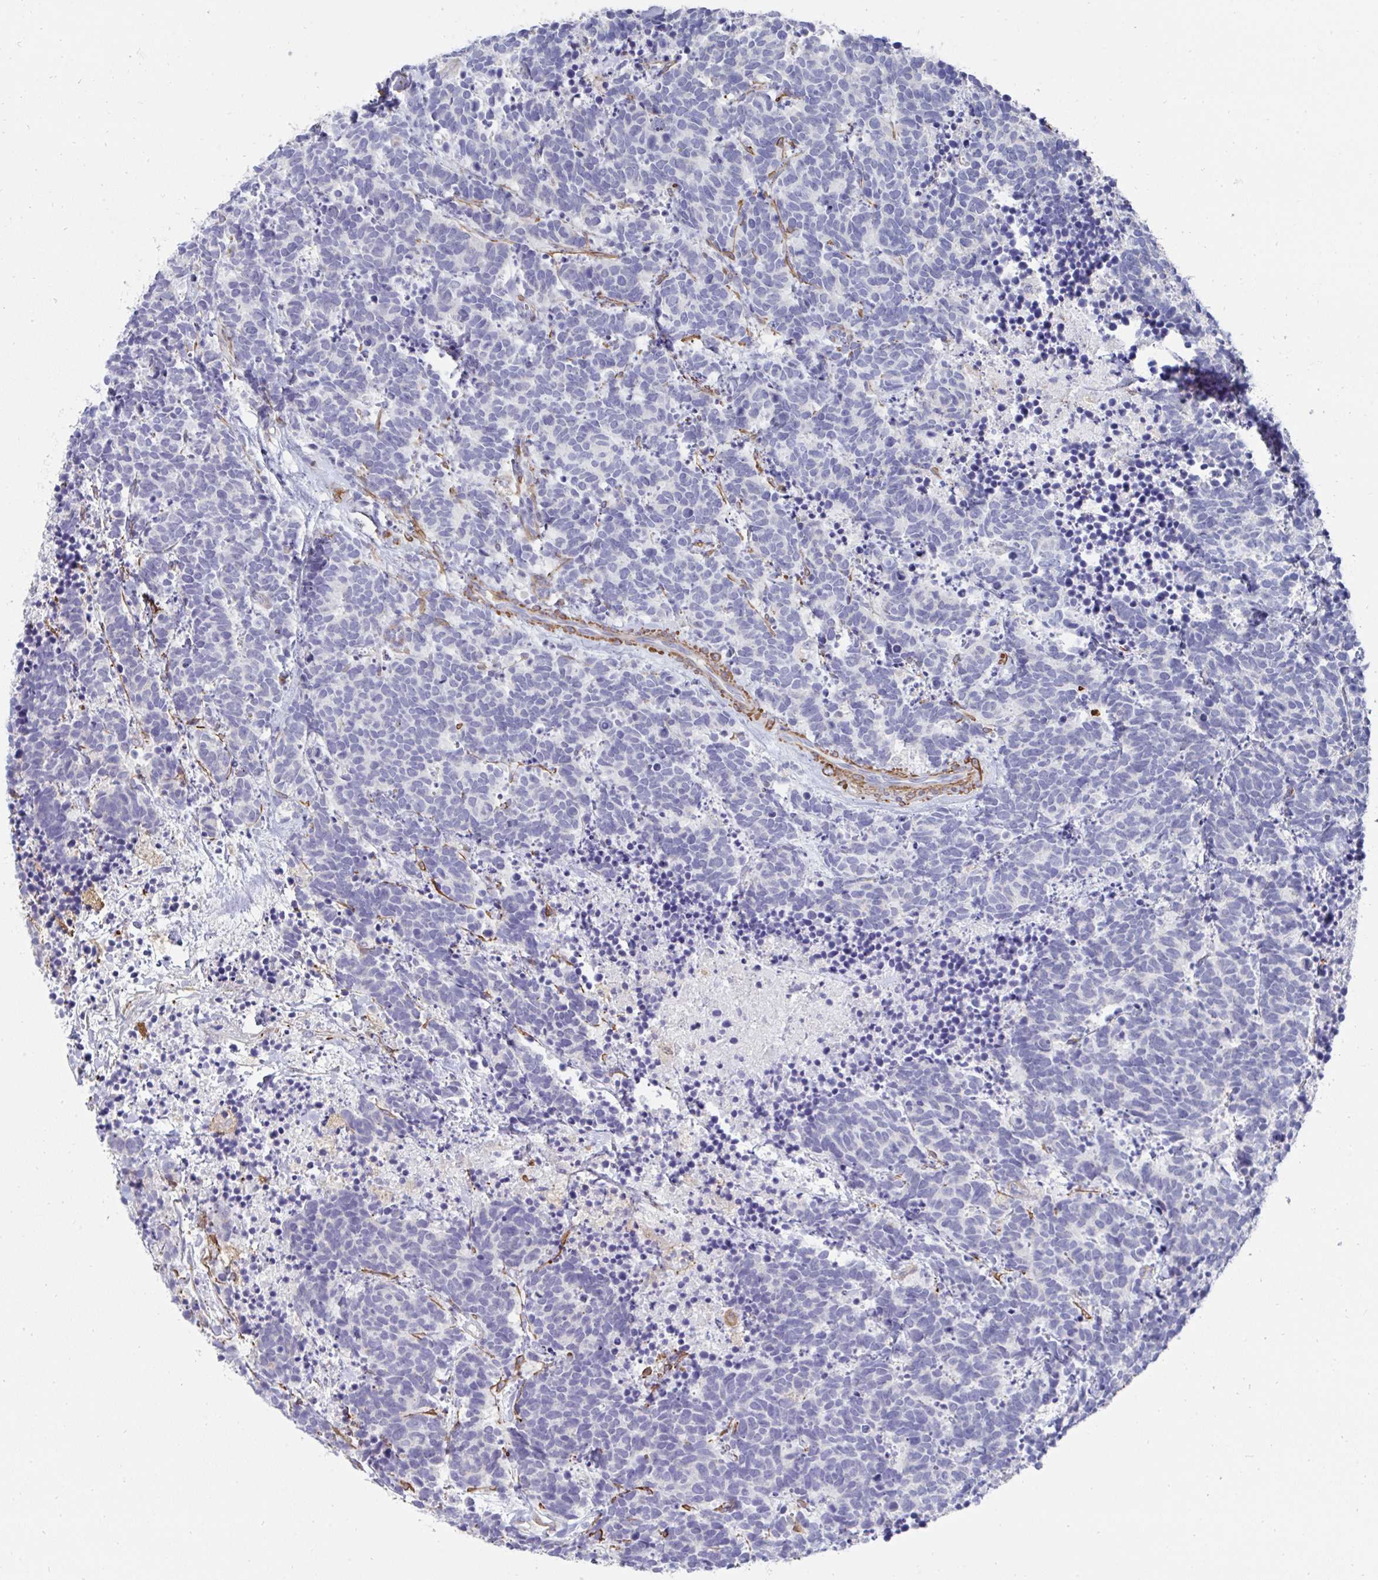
{"staining": {"intensity": "negative", "quantity": "none", "location": "none"}, "tissue": "carcinoid", "cell_type": "Tumor cells", "image_type": "cancer", "snomed": [{"axis": "morphology", "description": "Carcinoma, NOS"}, {"axis": "morphology", "description": "Carcinoid, malignant, NOS"}, {"axis": "topography", "description": "Prostate"}], "caption": "Immunohistochemical staining of carcinoma displays no significant expression in tumor cells. Brightfield microscopy of immunohistochemistry stained with DAB (brown) and hematoxylin (blue), captured at high magnification.", "gene": "FBXL13", "patient": {"sex": "male", "age": 57}}